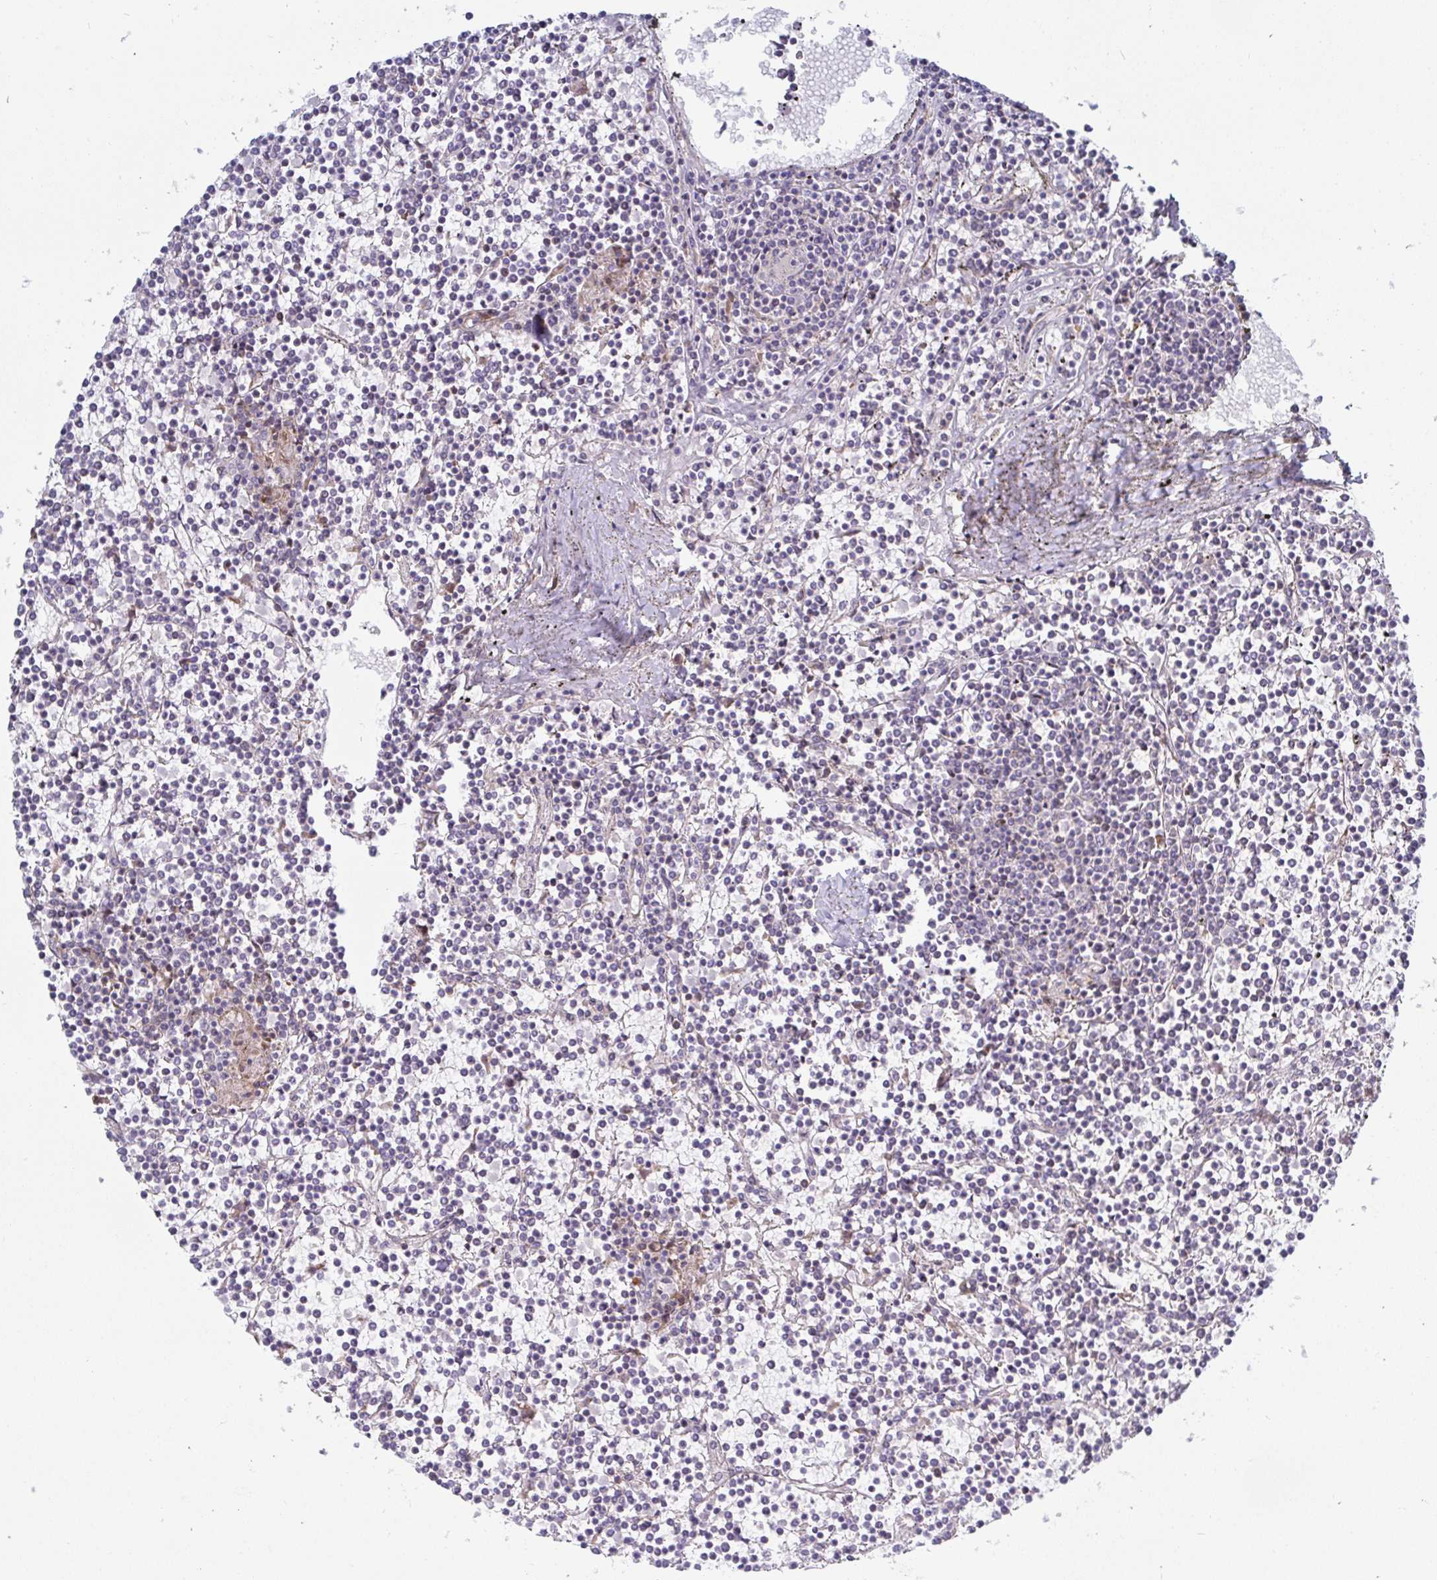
{"staining": {"intensity": "negative", "quantity": "none", "location": "none"}, "tissue": "lymphoma", "cell_type": "Tumor cells", "image_type": "cancer", "snomed": [{"axis": "morphology", "description": "Malignant lymphoma, non-Hodgkin's type, Low grade"}, {"axis": "topography", "description": "Spleen"}], "caption": "This is an immunohistochemistry histopathology image of lymphoma. There is no positivity in tumor cells.", "gene": "SSH2", "patient": {"sex": "female", "age": 19}}